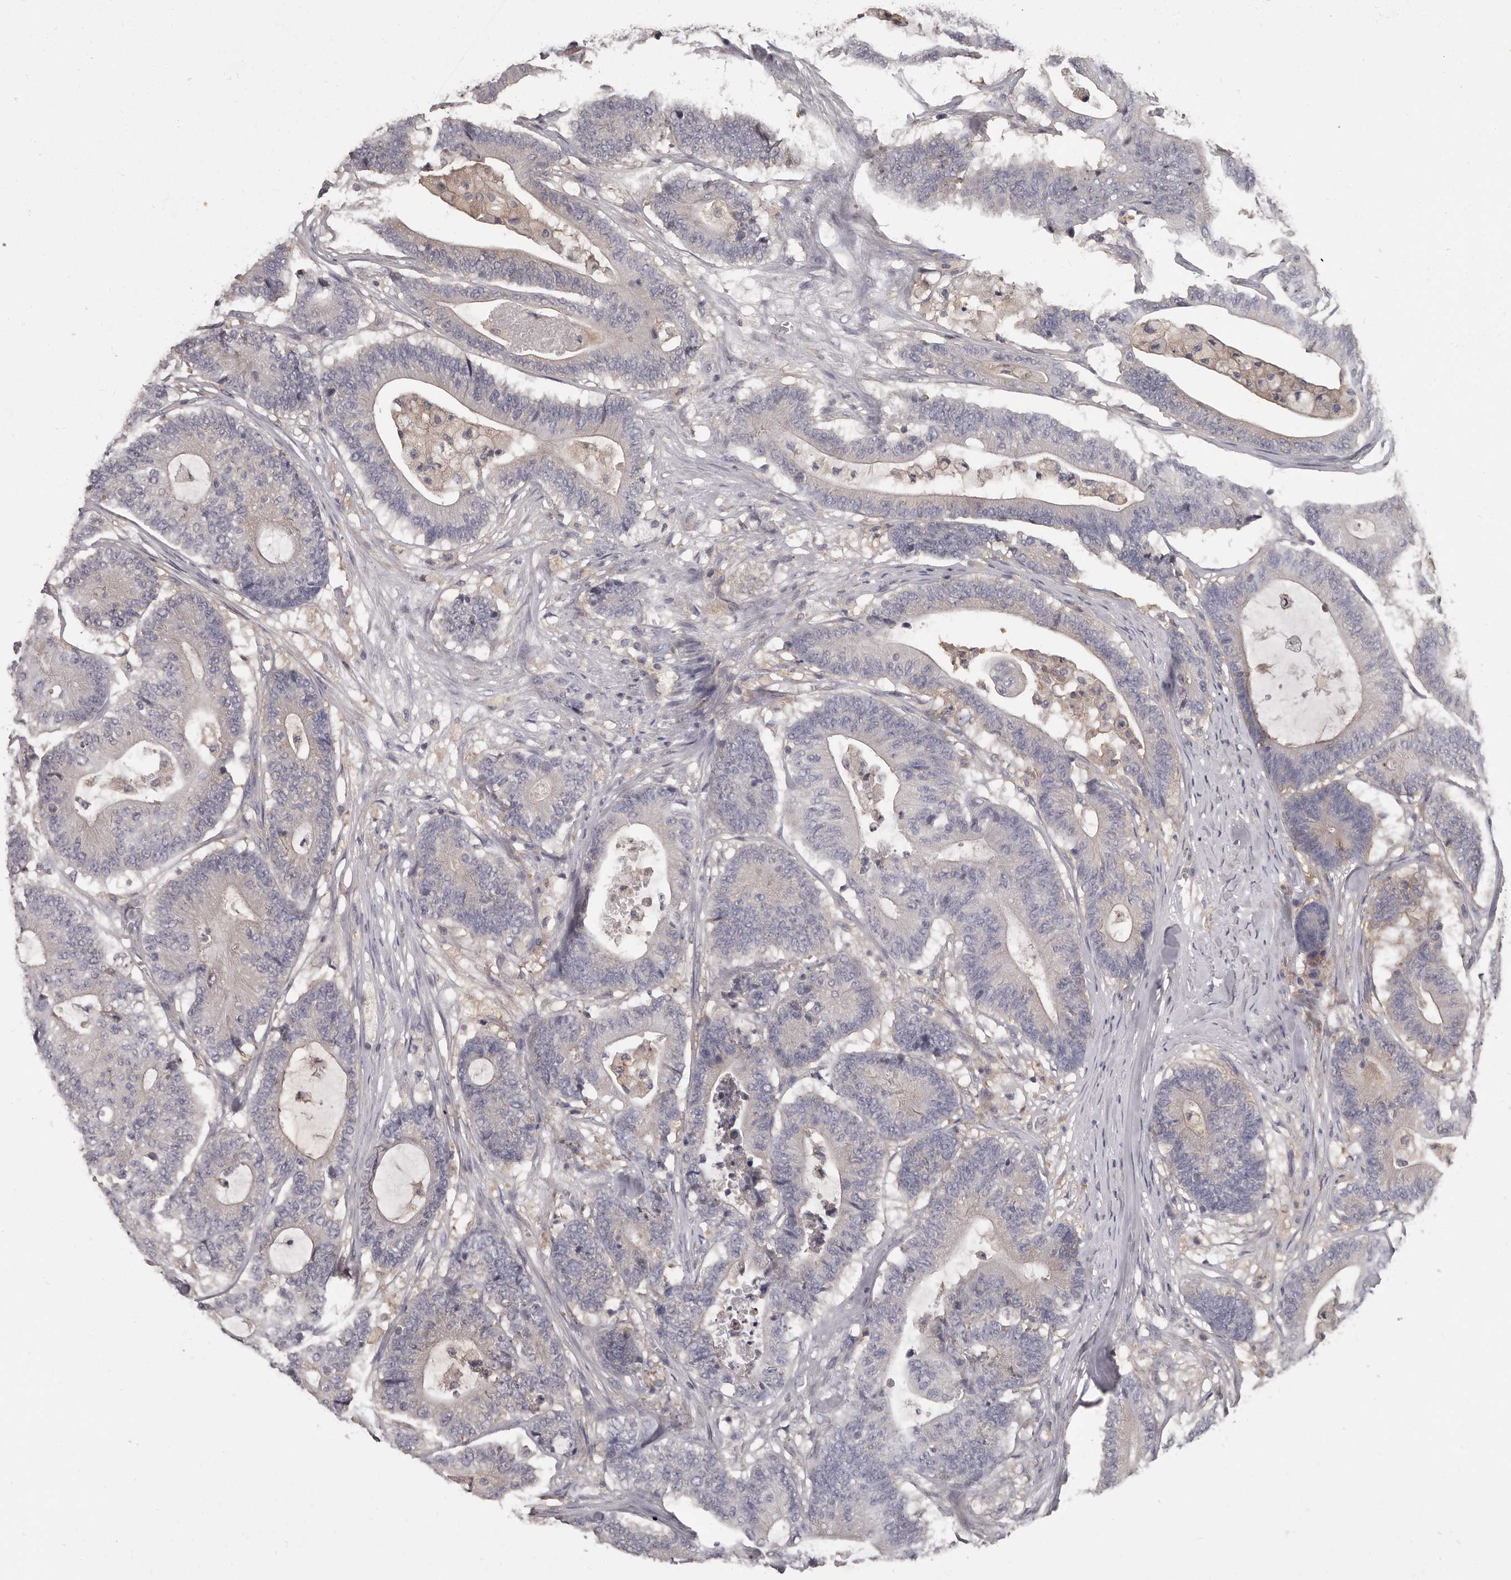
{"staining": {"intensity": "negative", "quantity": "none", "location": "none"}, "tissue": "colorectal cancer", "cell_type": "Tumor cells", "image_type": "cancer", "snomed": [{"axis": "morphology", "description": "Adenocarcinoma, NOS"}, {"axis": "topography", "description": "Colon"}], "caption": "An immunohistochemistry image of adenocarcinoma (colorectal) is shown. There is no staining in tumor cells of adenocarcinoma (colorectal). The staining is performed using DAB (3,3'-diaminobenzidine) brown chromogen with nuclei counter-stained in using hematoxylin.", "gene": "APEH", "patient": {"sex": "female", "age": 84}}